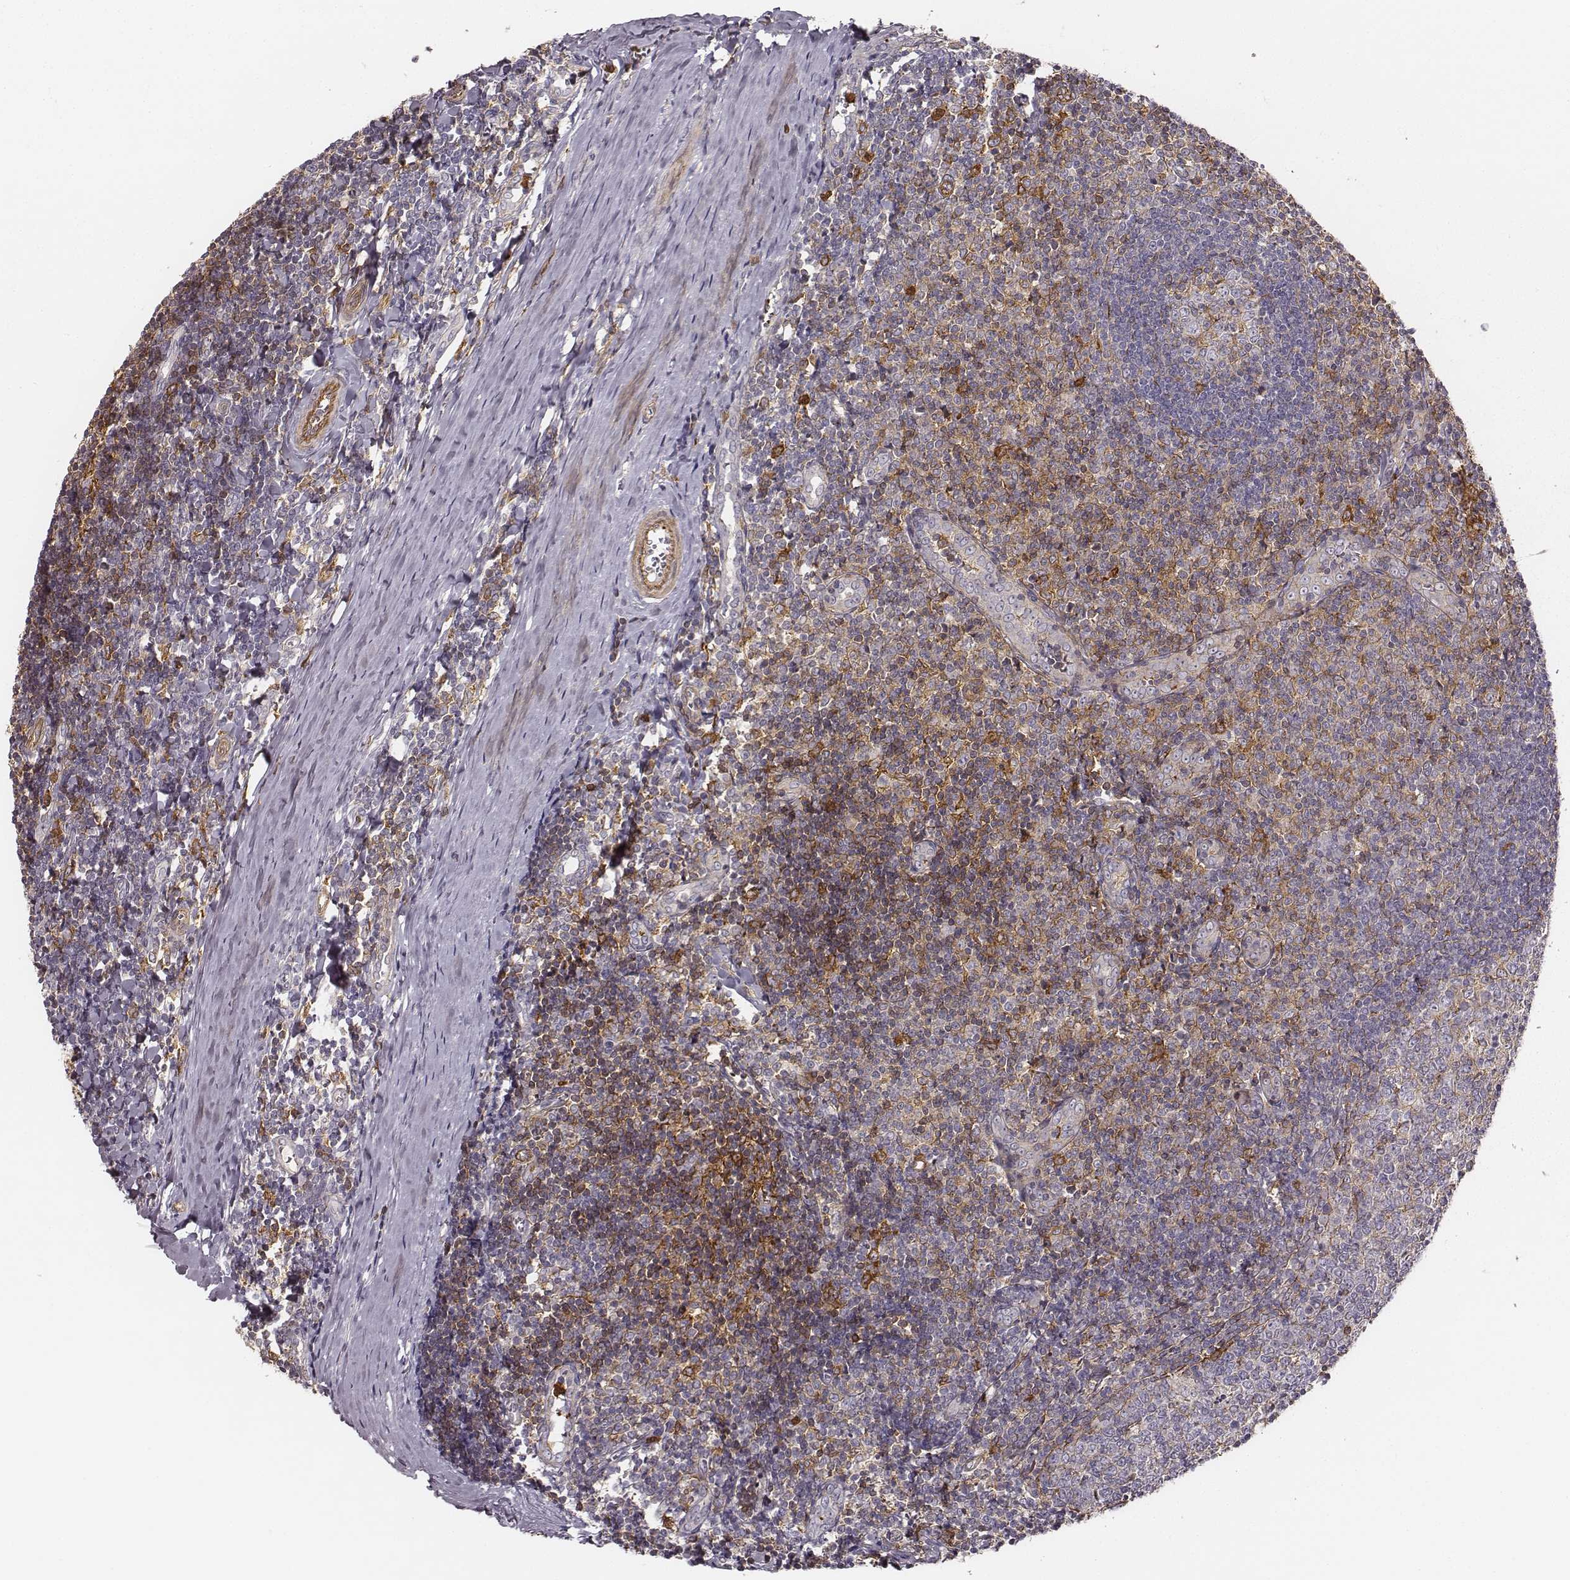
{"staining": {"intensity": "moderate", "quantity": "<25%", "location": "cytoplasmic/membranous"}, "tissue": "tonsil", "cell_type": "Germinal center cells", "image_type": "normal", "snomed": [{"axis": "morphology", "description": "Normal tissue, NOS"}, {"axis": "topography", "description": "Tonsil"}], "caption": "Unremarkable tonsil shows moderate cytoplasmic/membranous expression in approximately <25% of germinal center cells (DAB (3,3'-diaminobenzidine) = brown stain, brightfield microscopy at high magnification)..", "gene": "ZYX", "patient": {"sex": "female", "age": 12}}